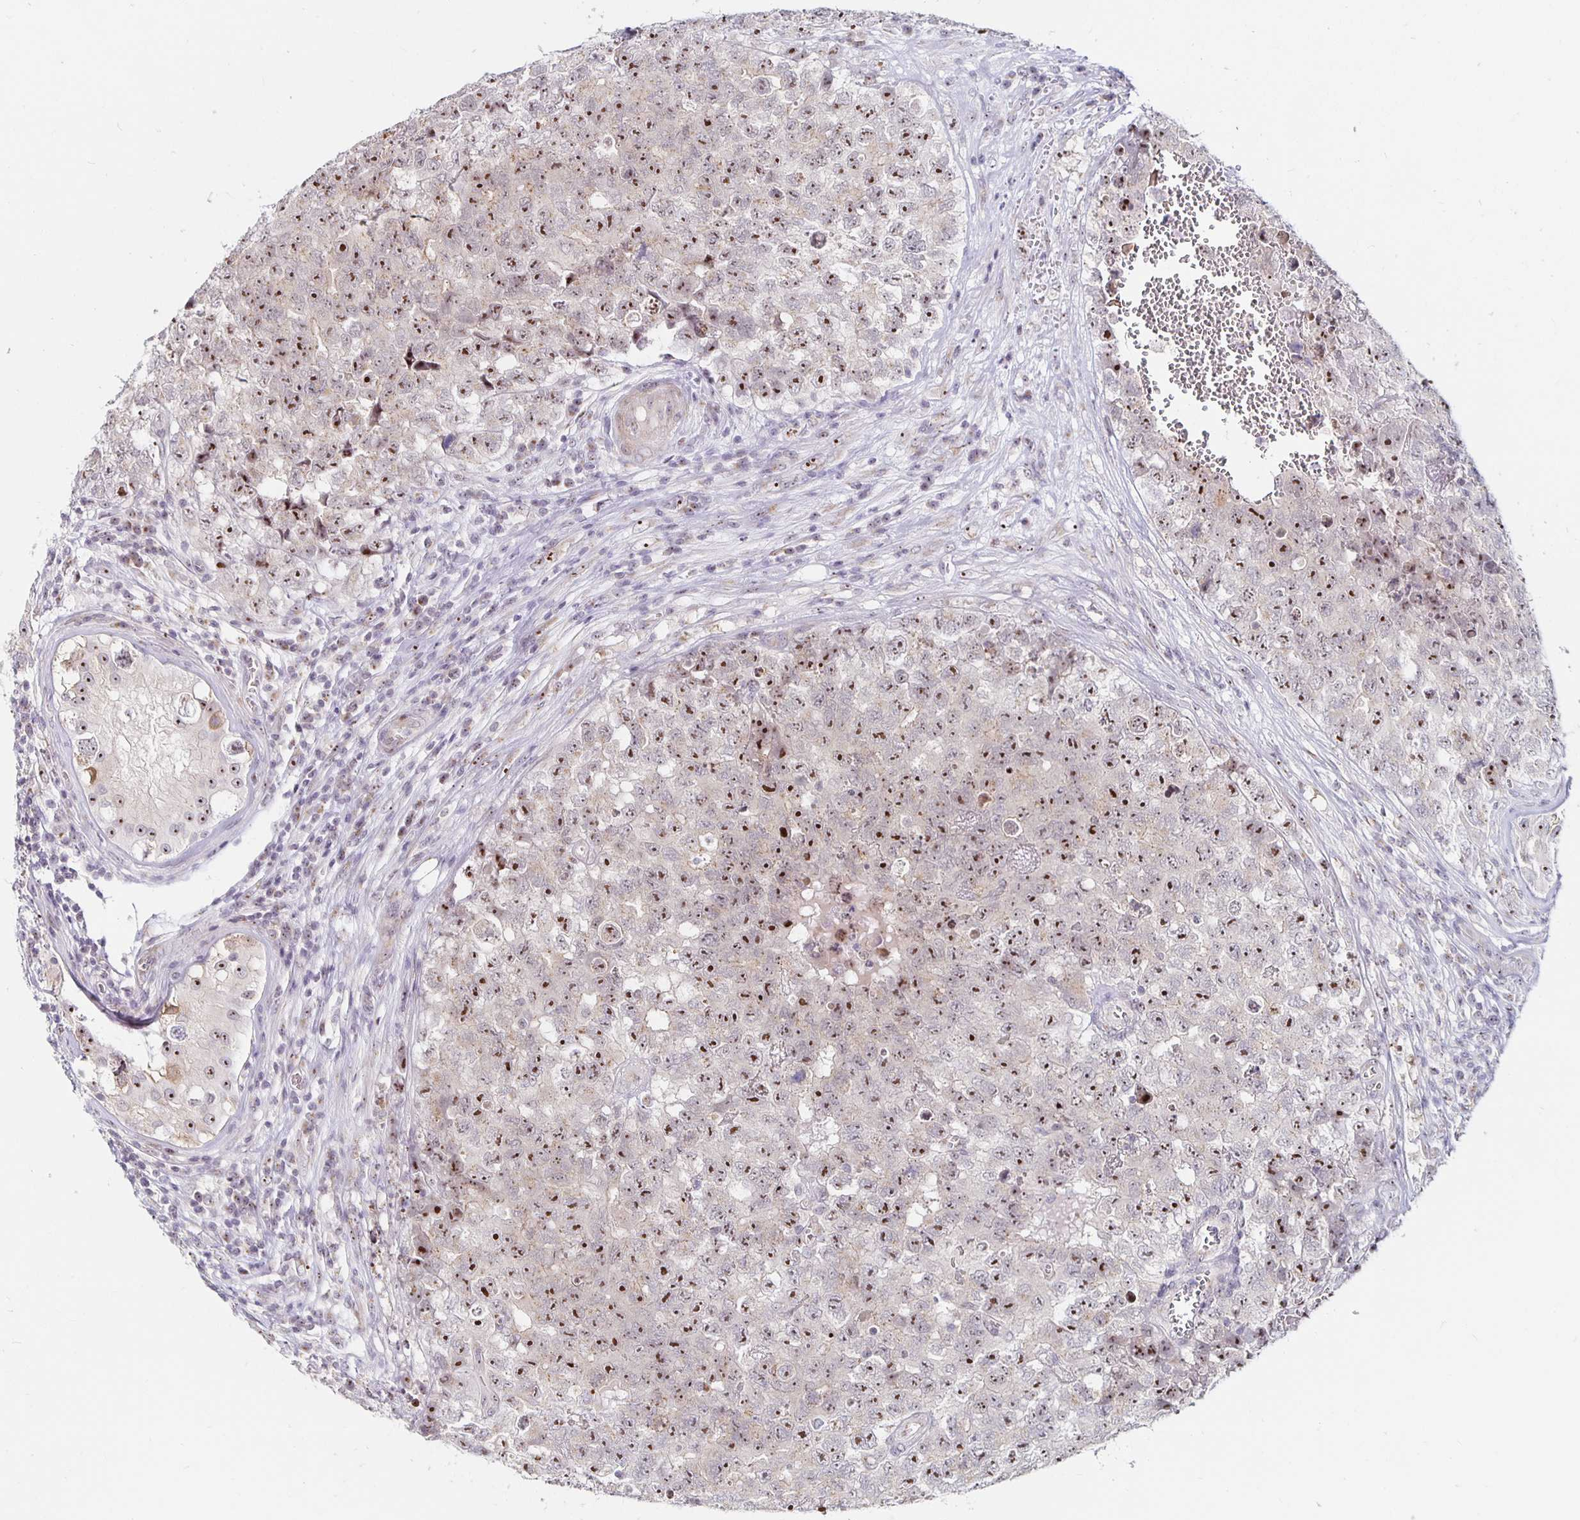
{"staining": {"intensity": "strong", "quantity": "25%-75%", "location": "nuclear"}, "tissue": "testis cancer", "cell_type": "Tumor cells", "image_type": "cancer", "snomed": [{"axis": "morphology", "description": "Carcinoma, Embryonal, NOS"}, {"axis": "topography", "description": "Testis"}], "caption": "Protein expression analysis of testis cancer (embryonal carcinoma) shows strong nuclear expression in about 25%-75% of tumor cells.", "gene": "NUP85", "patient": {"sex": "male", "age": 18}}